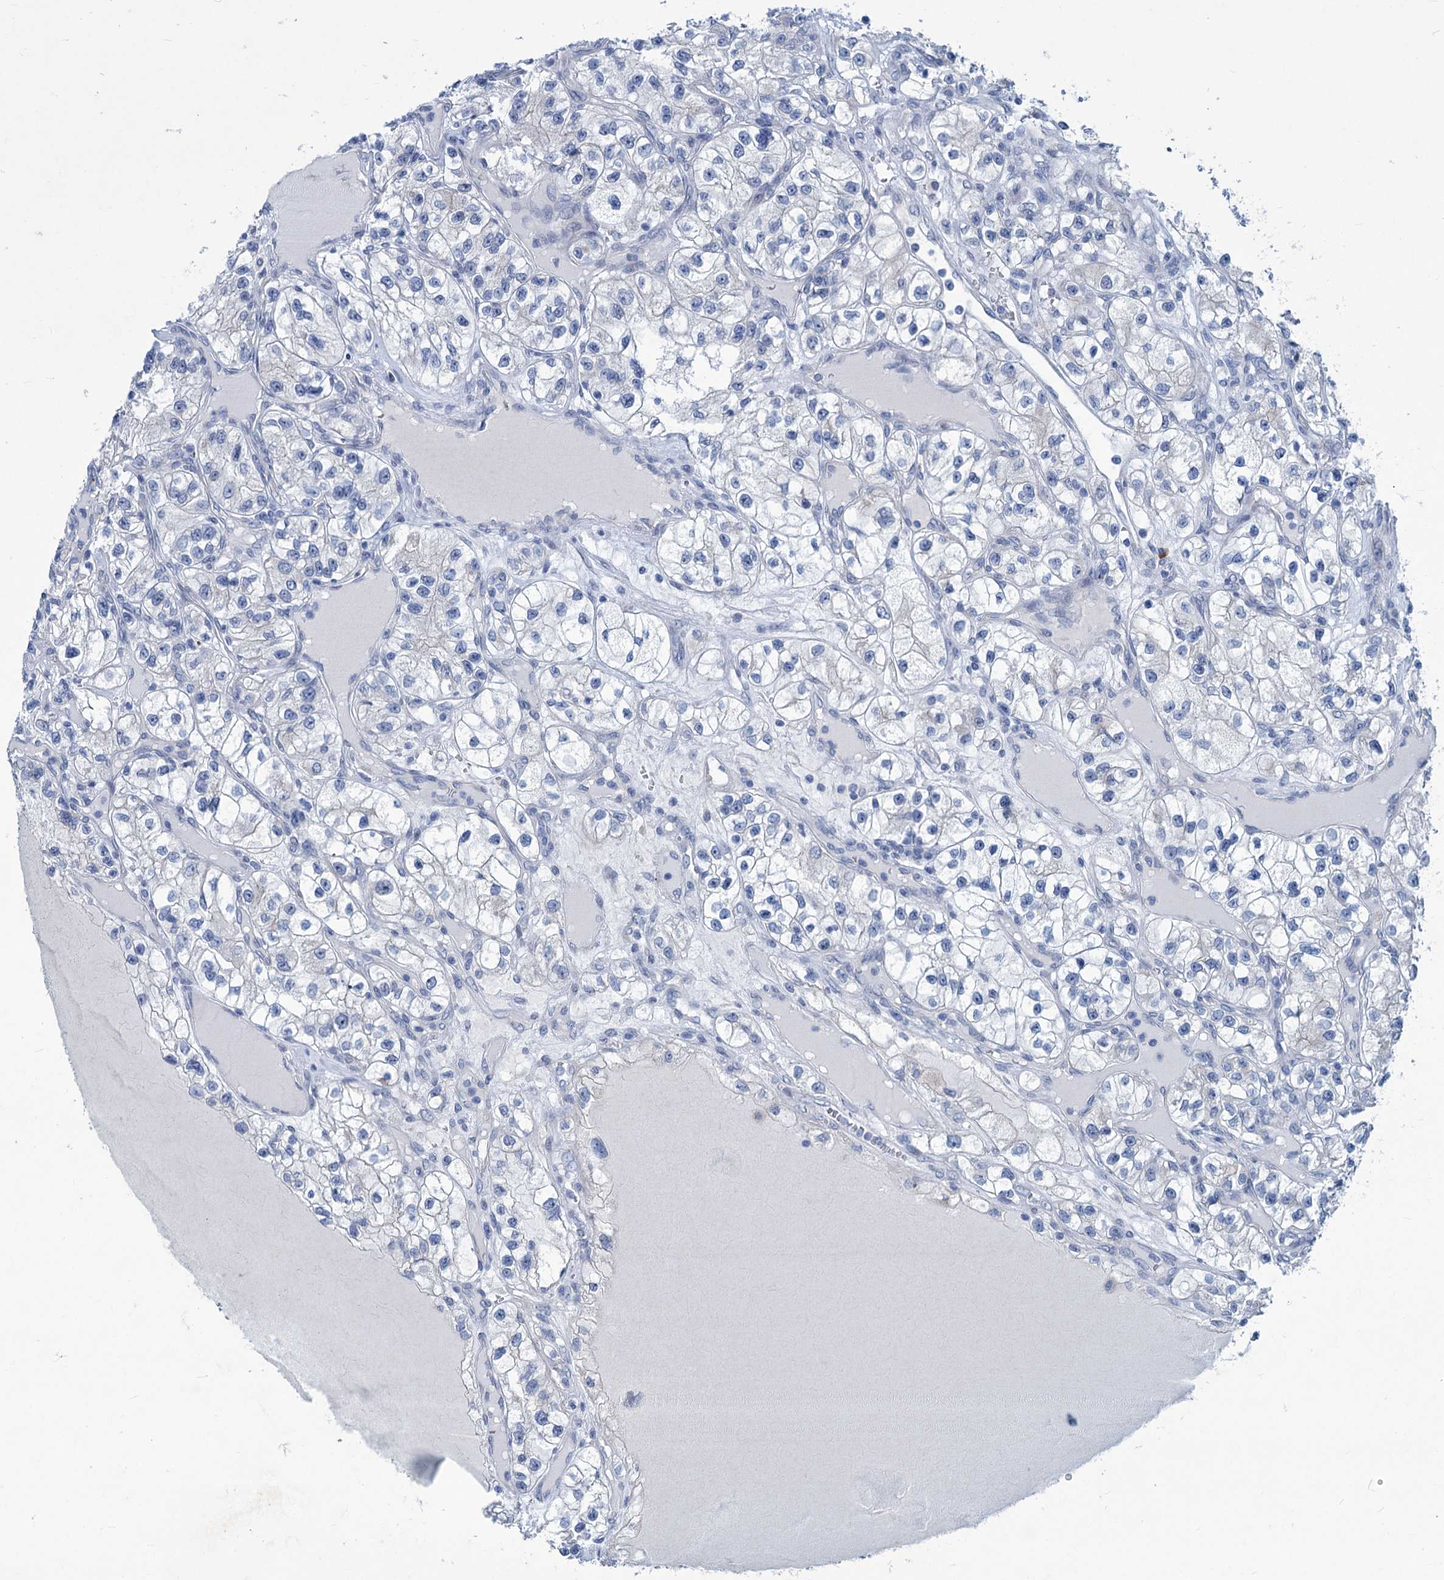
{"staining": {"intensity": "negative", "quantity": "none", "location": "none"}, "tissue": "renal cancer", "cell_type": "Tumor cells", "image_type": "cancer", "snomed": [{"axis": "morphology", "description": "Adenocarcinoma, NOS"}, {"axis": "topography", "description": "Kidney"}], "caption": "There is no significant expression in tumor cells of renal adenocarcinoma. Nuclei are stained in blue.", "gene": "NEU3", "patient": {"sex": "female", "age": 57}}